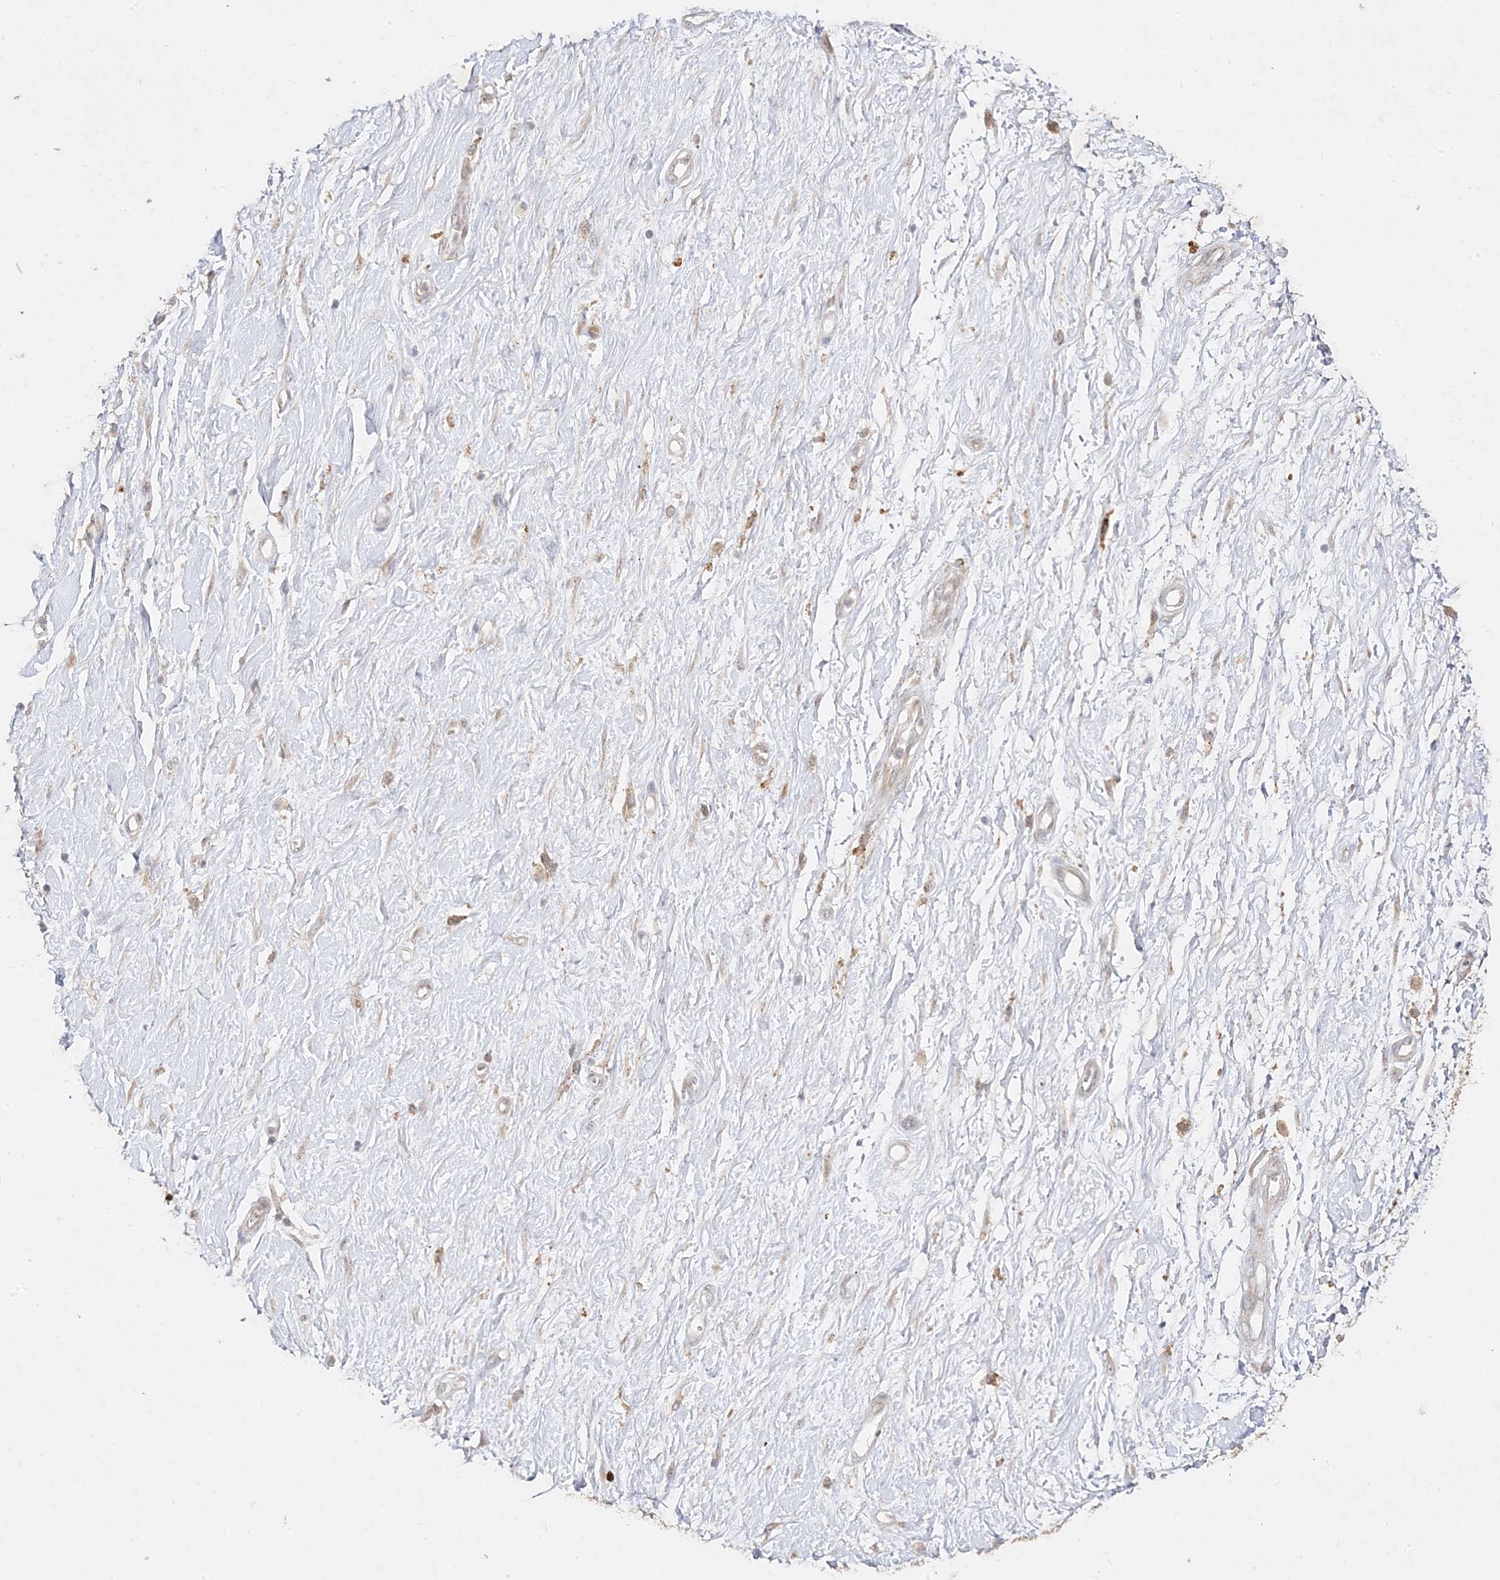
{"staining": {"intensity": "moderate", "quantity": "<25%", "location": "cytoplasmic/membranous"}, "tissue": "adipose tissue", "cell_type": "Adipocytes", "image_type": "normal", "snomed": [{"axis": "morphology", "description": "Normal tissue, NOS"}, {"axis": "morphology", "description": "Adenocarcinoma, NOS"}, {"axis": "topography", "description": "Pancreas"}, {"axis": "topography", "description": "Peripheral nerve tissue"}], "caption": "Normal adipose tissue was stained to show a protein in brown. There is low levels of moderate cytoplasmic/membranous staining in approximately <25% of adipocytes.", "gene": "C2CD2", "patient": {"sex": "male", "age": 59}}